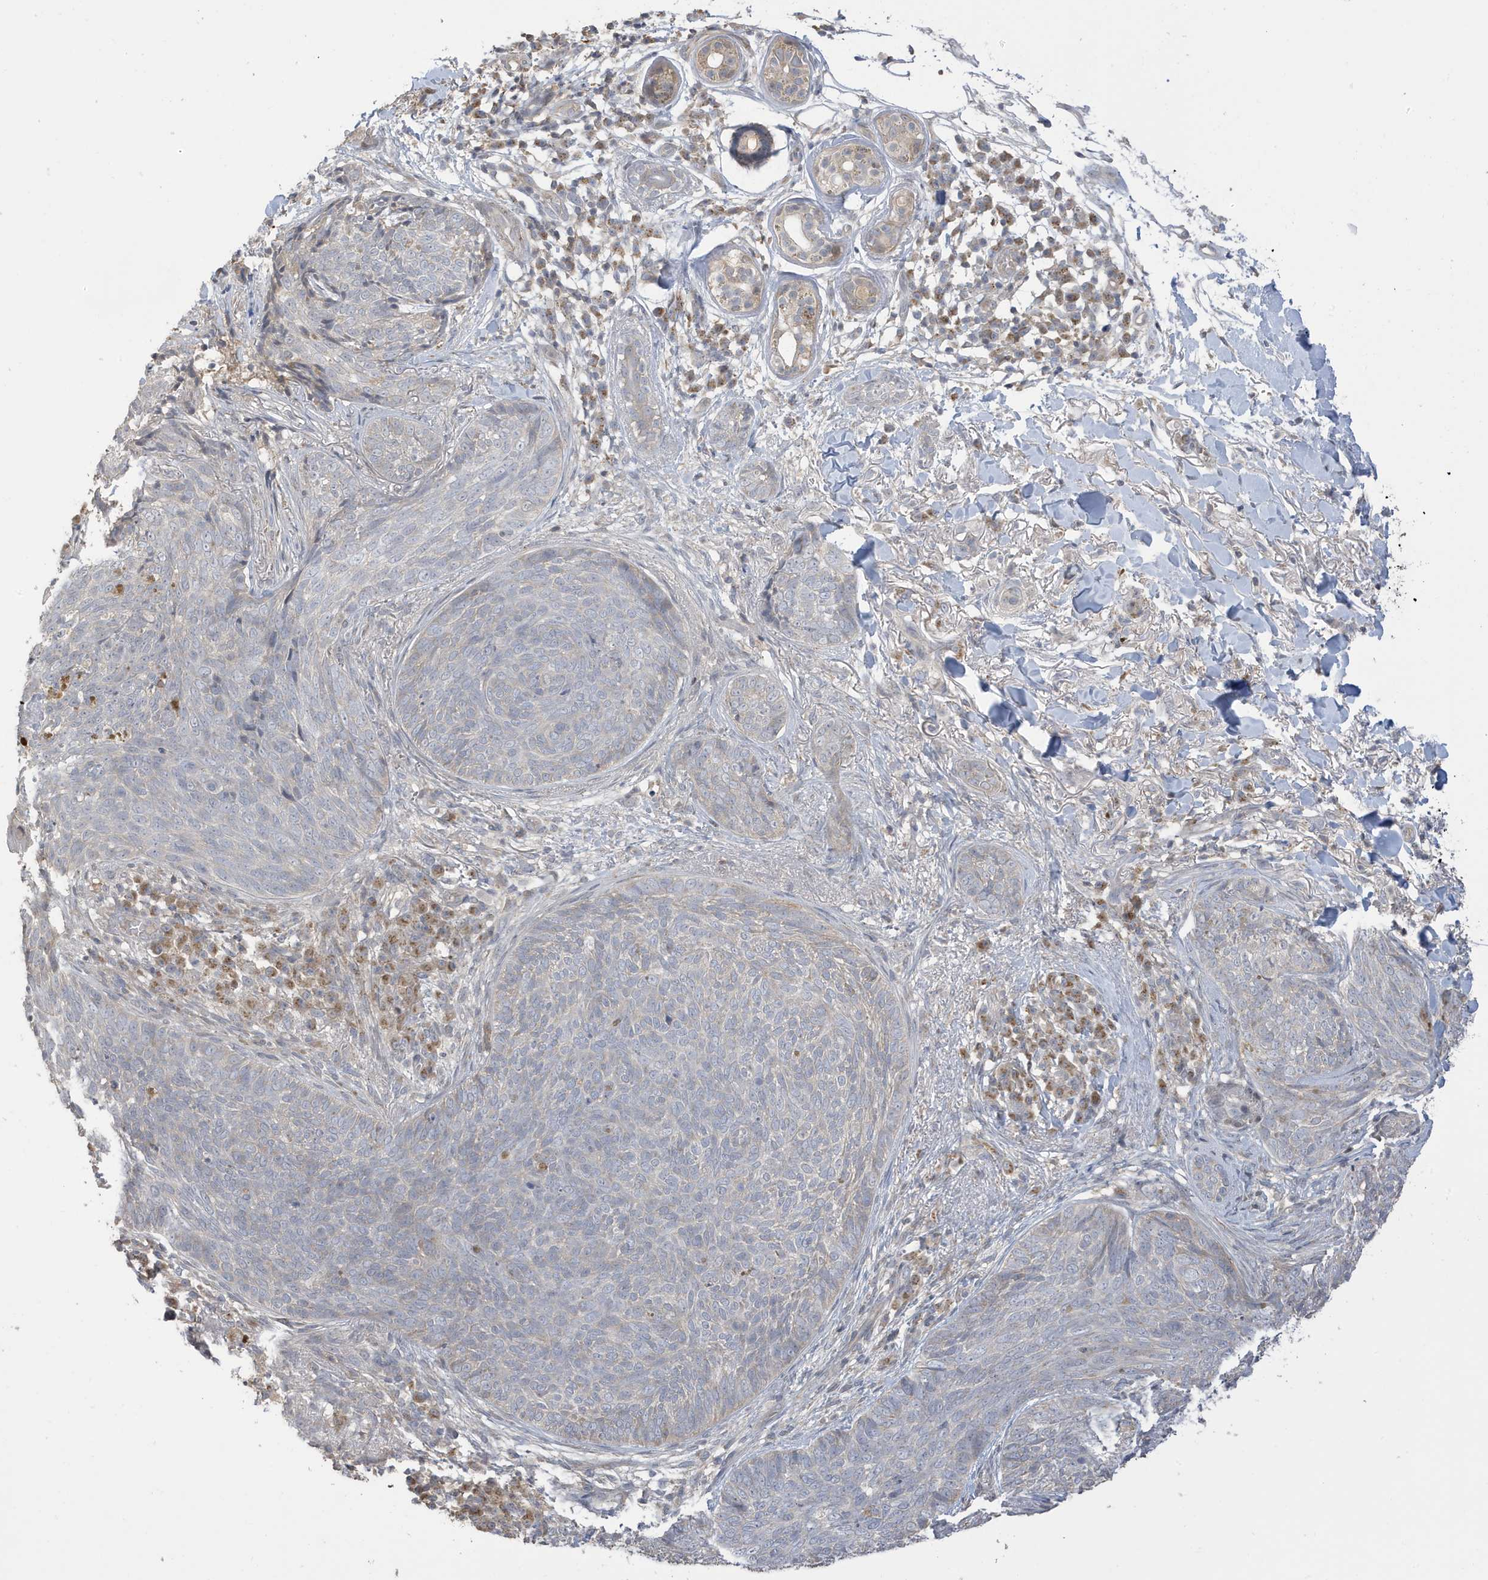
{"staining": {"intensity": "negative", "quantity": "none", "location": "none"}, "tissue": "skin cancer", "cell_type": "Tumor cells", "image_type": "cancer", "snomed": [{"axis": "morphology", "description": "Basal cell carcinoma"}, {"axis": "topography", "description": "Skin"}], "caption": "A high-resolution photomicrograph shows IHC staining of skin basal cell carcinoma, which shows no significant expression in tumor cells.", "gene": "TAB3", "patient": {"sex": "male", "age": 85}}